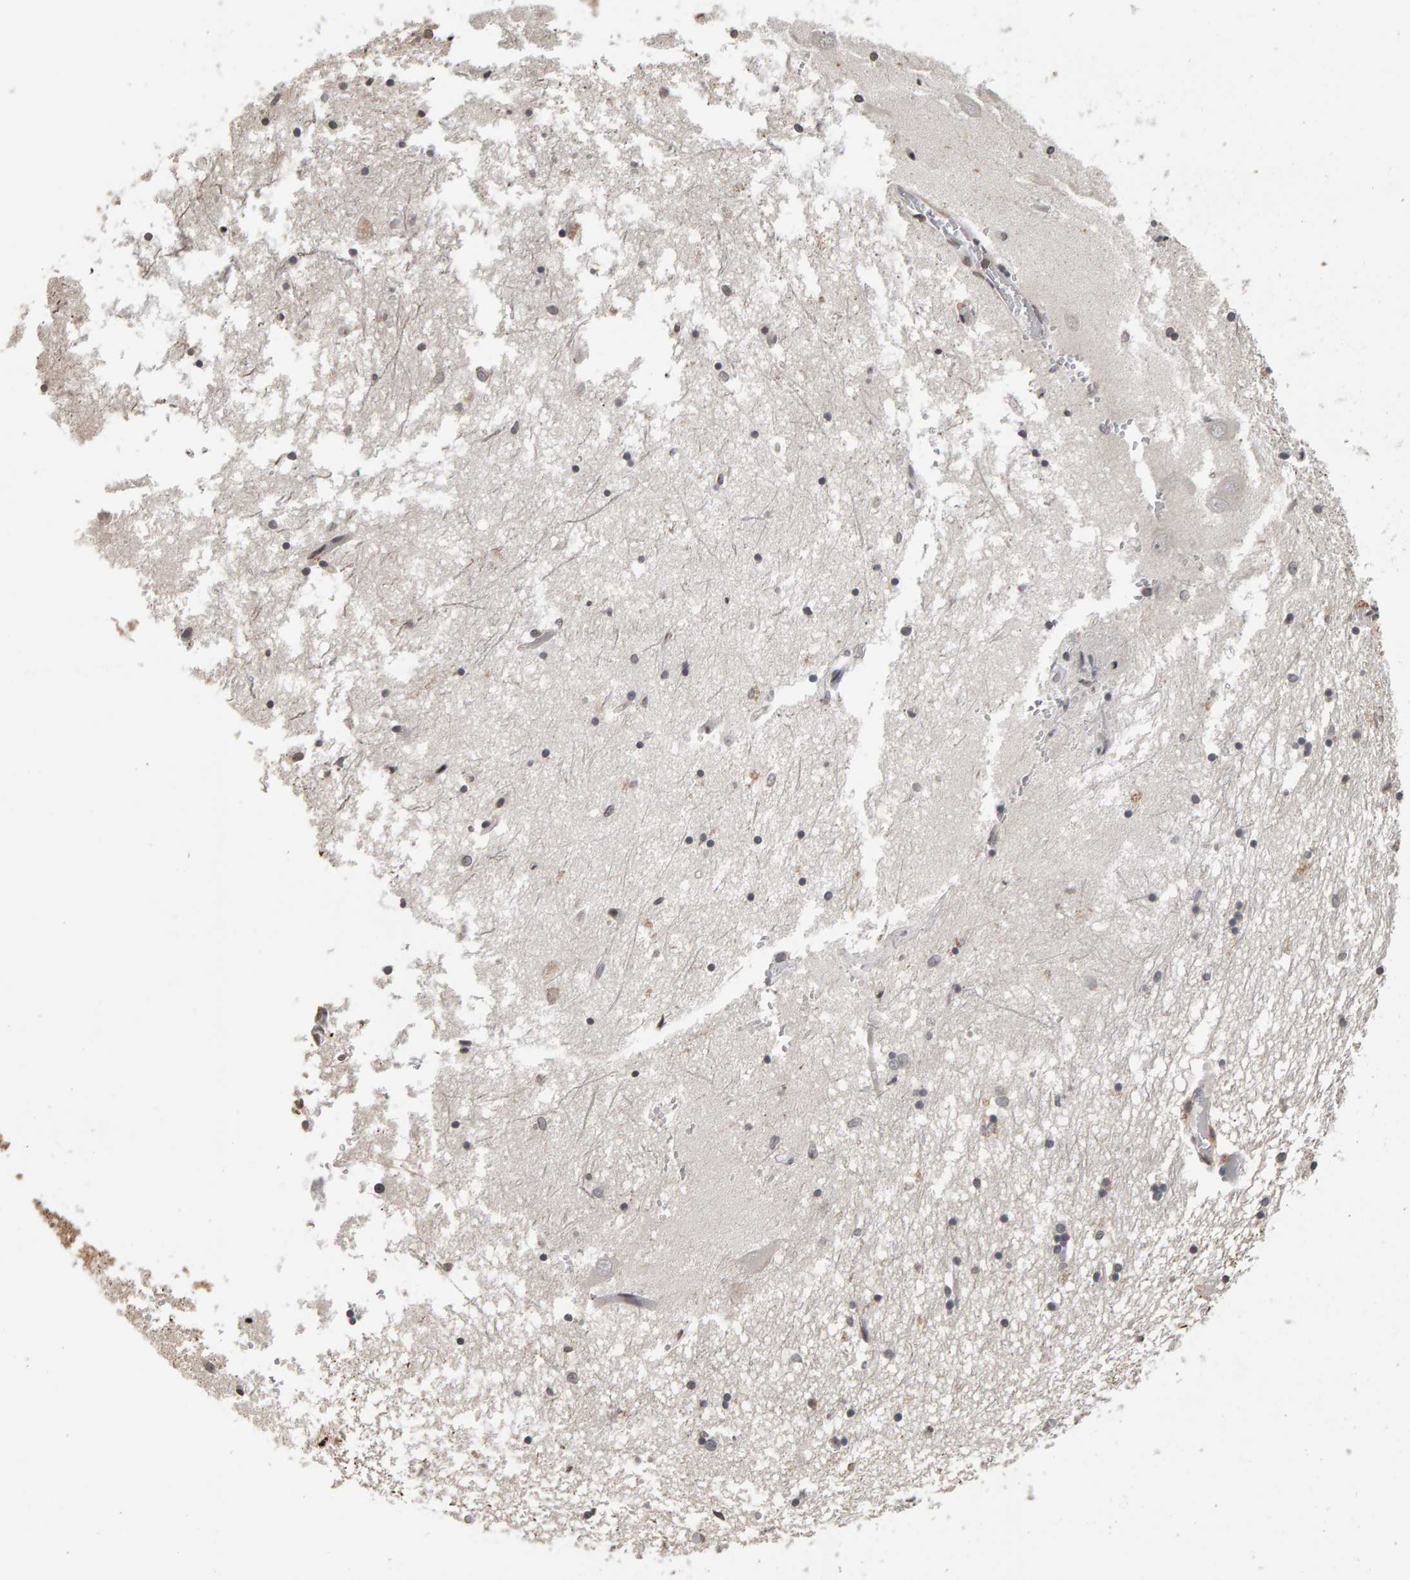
{"staining": {"intensity": "negative", "quantity": "none", "location": "none"}, "tissue": "hippocampus", "cell_type": "Glial cells", "image_type": "normal", "snomed": [{"axis": "morphology", "description": "Normal tissue, NOS"}, {"axis": "topography", "description": "Hippocampus"}], "caption": "IHC of benign hippocampus shows no positivity in glial cells.", "gene": "TEFM", "patient": {"sex": "male", "age": 70}}